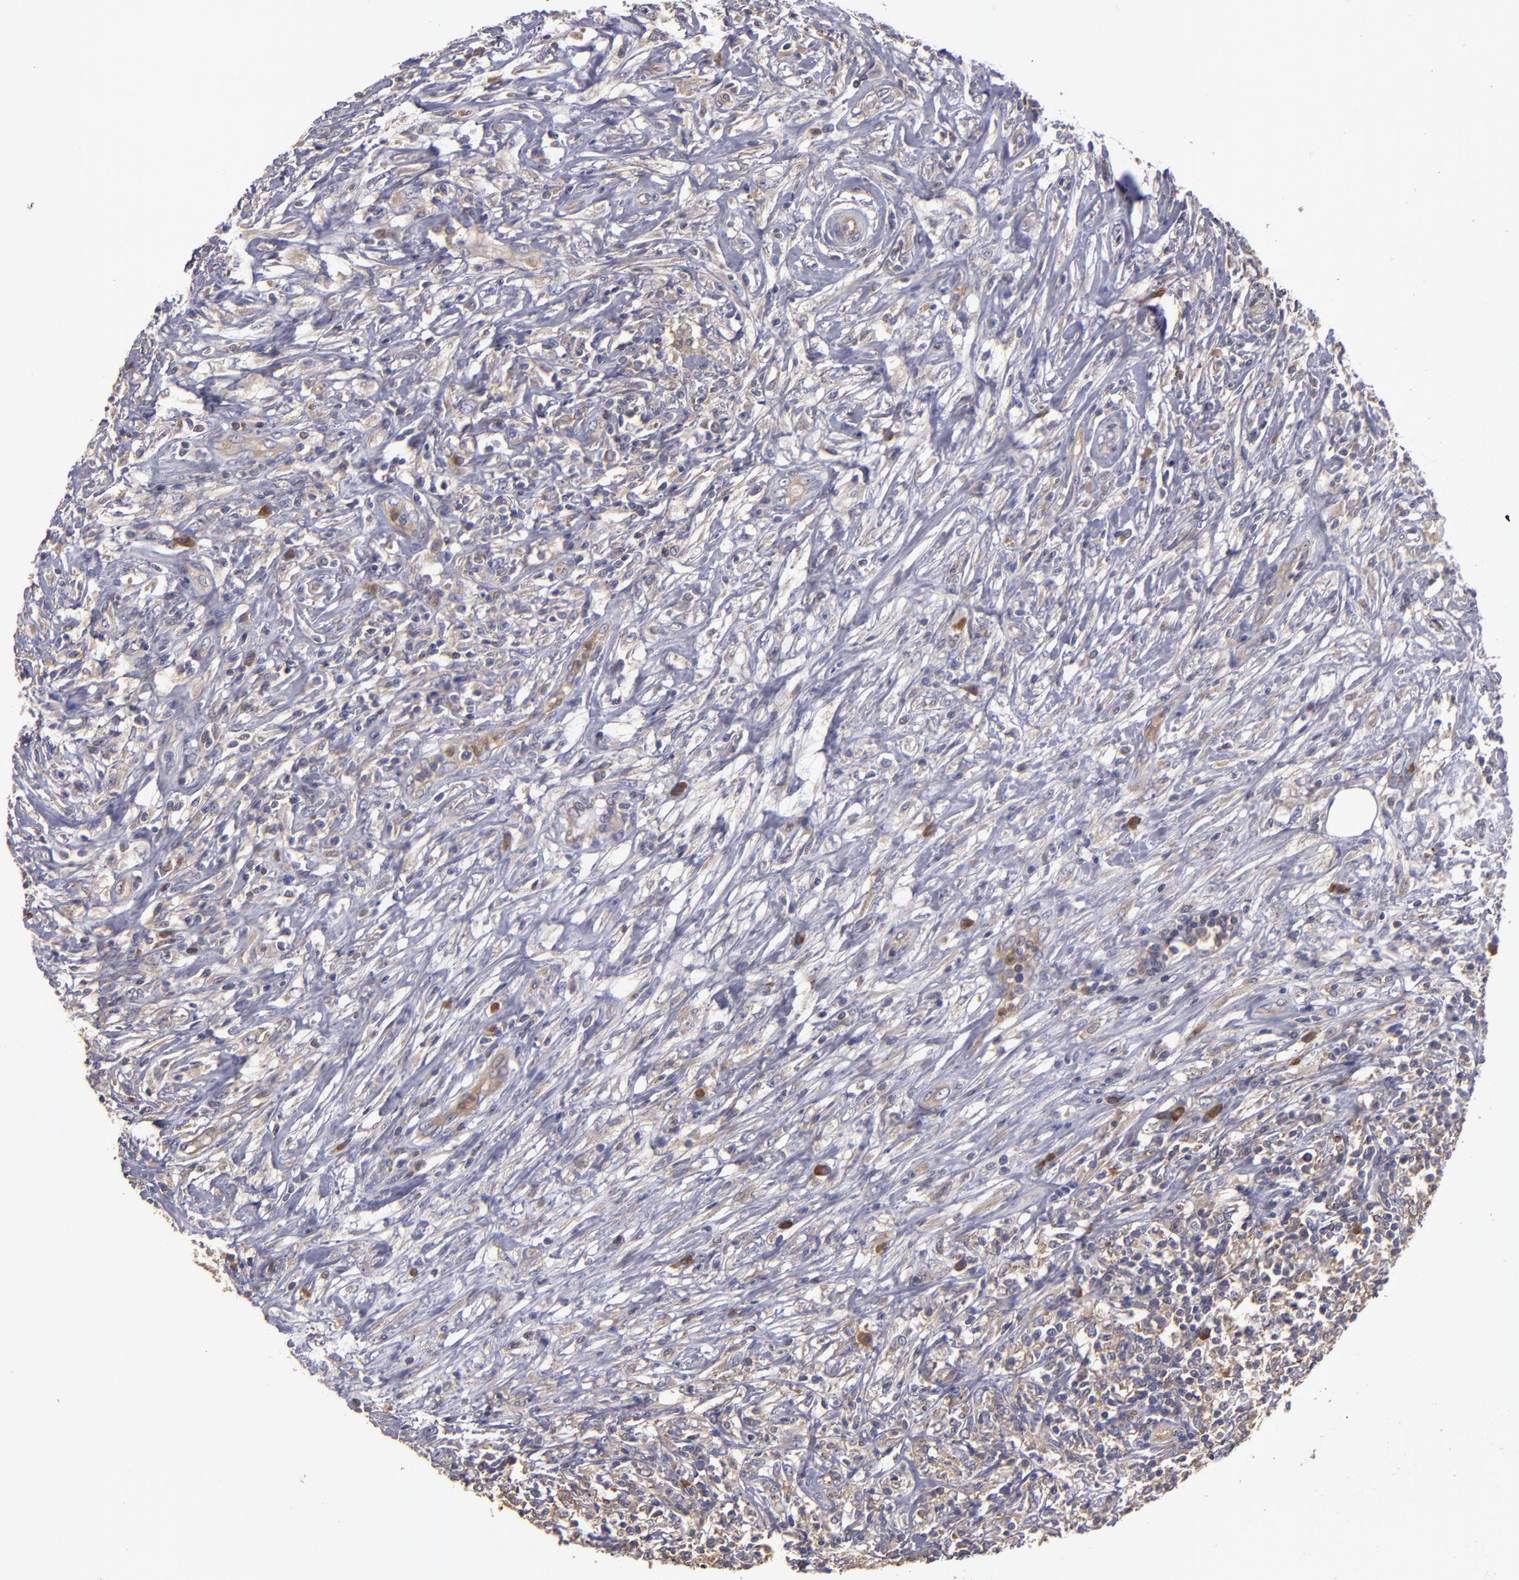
{"staining": {"intensity": "weak", "quantity": "25%-75%", "location": "cytoplasmic/membranous"}, "tissue": "lymphoma", "cell_type": "Tumor cells", "image_type": "cancer", "snomed": [{"axis": "morphology", "description": "Malignant lymphoma, non-Hodgkin's type, High grade"}, {"axis": "topography", "description": "Lymph node"}], "caption": "A brown stain highlights weak cytoplasmic/membranous positivity of a protein in human lymphoma tumor cells. Immunohistochemistry (ihc) stains the protein in brown and the nuclei are stained blue.", "gene": "CARS1", "patient": {"sex": "female", "age": 84}}